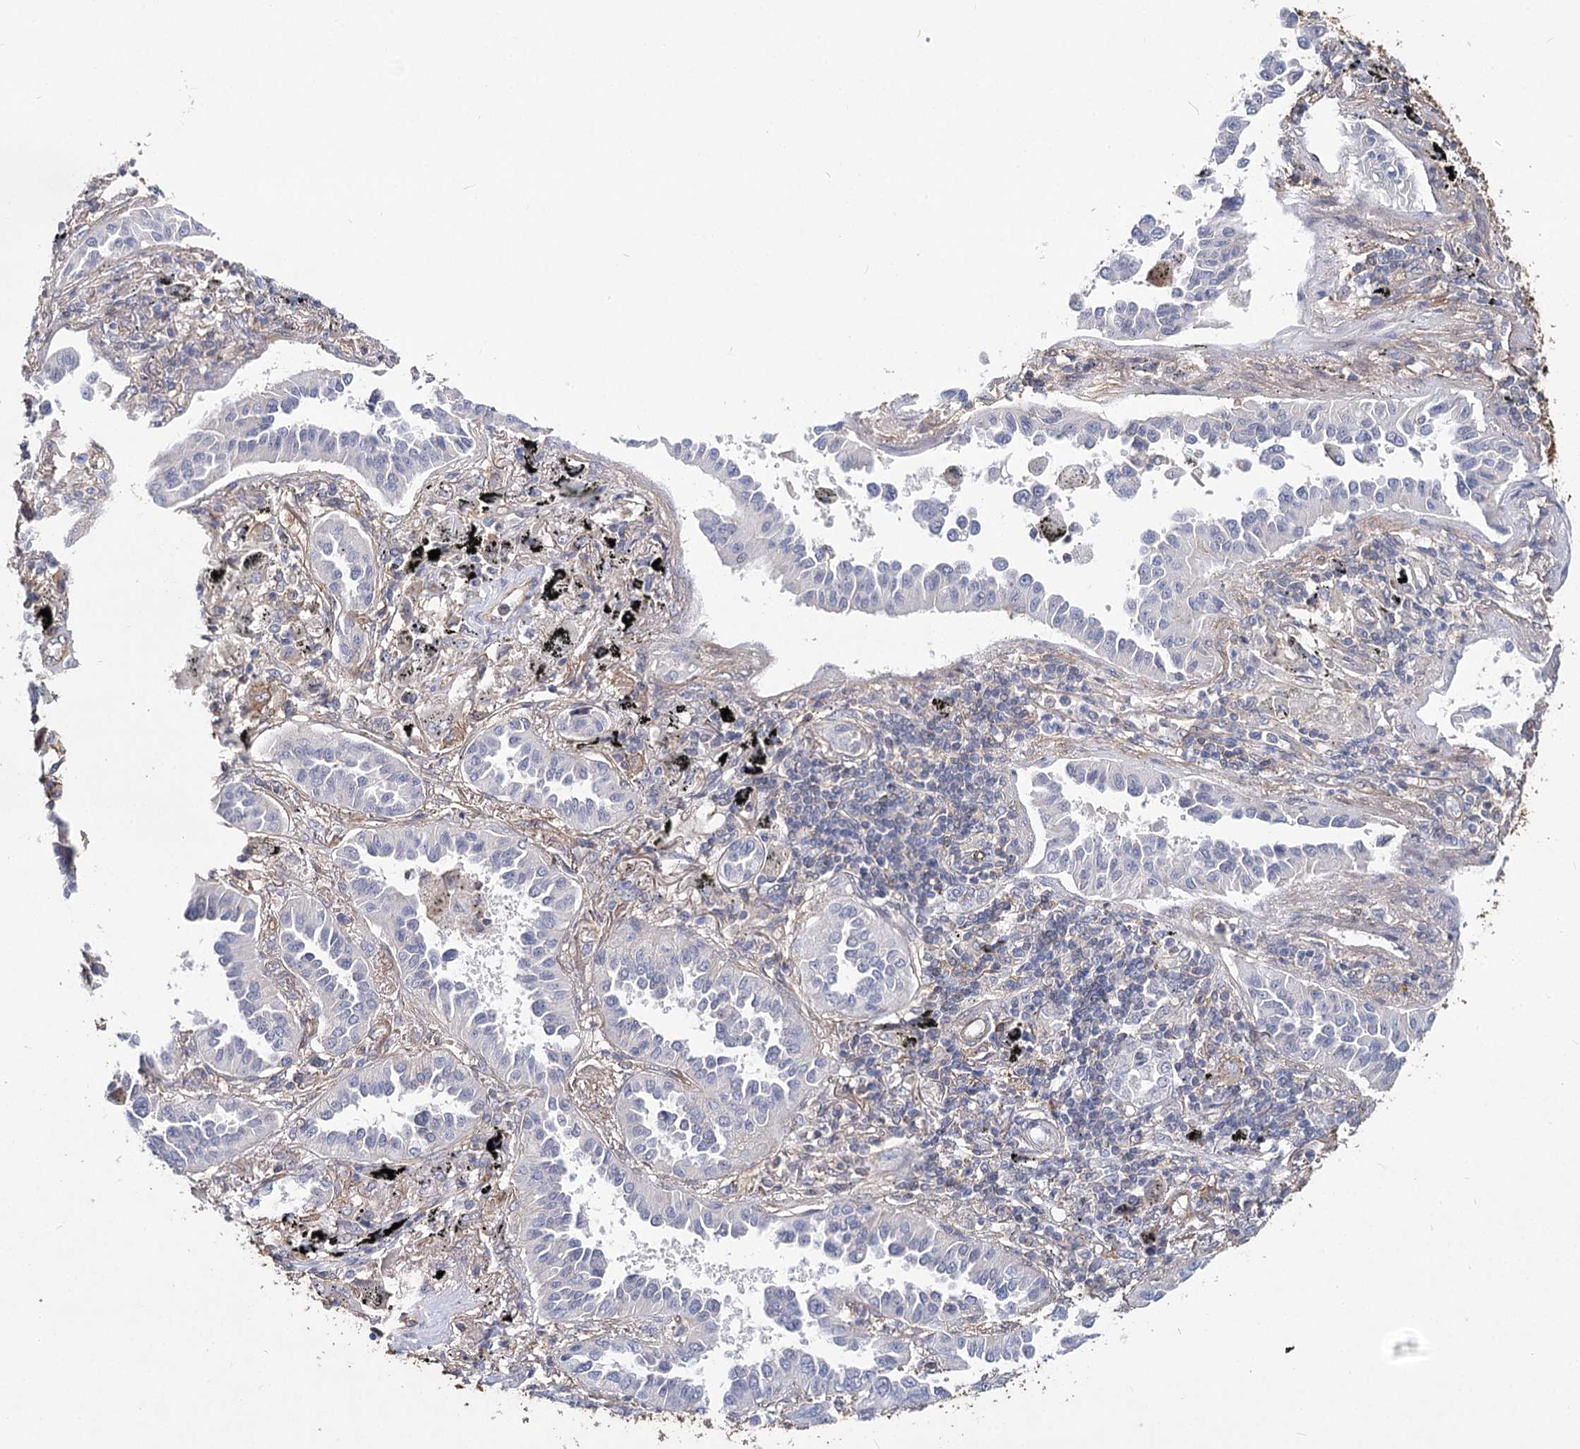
{"staining": {"intensity": "negative", "quantity": "none", "location": "none"}, "tissue": "lung cancer", "cell_type": "Tumor cells", "image_type": "cancer", "snomed": [{"axis": "morphology", "description": "Normal tissue, NOS"}, {"axis": "morphology", "description": "Adenocarcinoma, NOS"}, {"axis": "topography", "description": "Lung"}], "caption": "Tumor cells show no significant protein expression in adenocarcinoma (lung).", "gene": "TMEM218", "patient": {"sex": "male", "age": 59}}